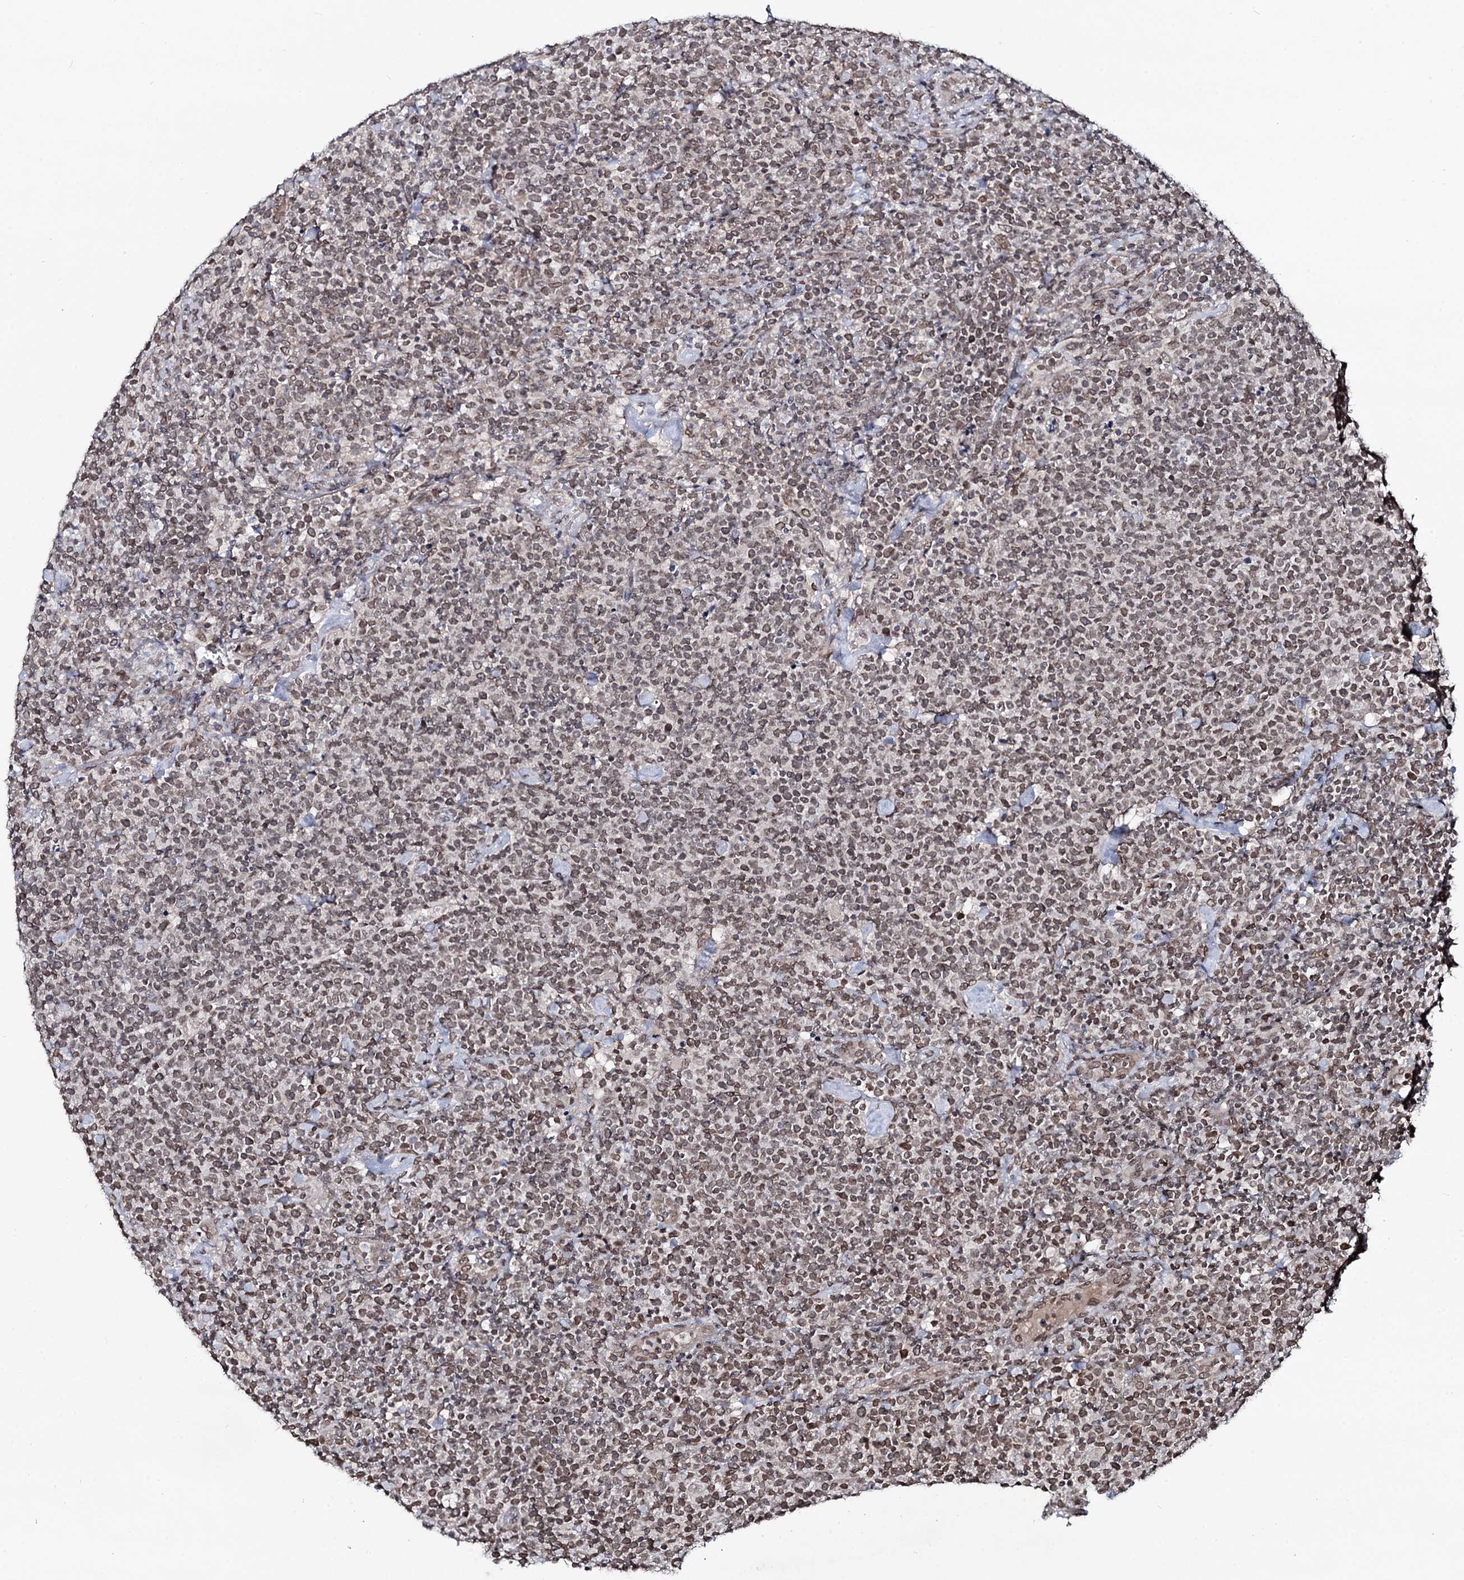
{"staining": {"intensity": "weak", "quantity": ">75%", "location": "cytoplasmic/membranous,nuclear"}, "tissue": "lymphoma", "cell_type": "Tumor cells", "image_type": "cancer", "snomed": [{"axis": "morphology", "description": "Malignant lymphoma, non-Hodgkin's type, High grade"}, {"axis": "topography", "description": "Lymph node"}], "caption": "High-magnification brightfield microscopy of high-grade malignant lymphoma, non-Hodgkin's type stained with DAB (3,3'-diaminobenzidine) (brown) and counterstained with hematoxylin (blue). tumor cells exhibit weak cytoplasmic/membranous and nuclear expression is identified in about>75% of cells.", "gene": "RNF6", "patient": {"sex": "male", "age": 61}}